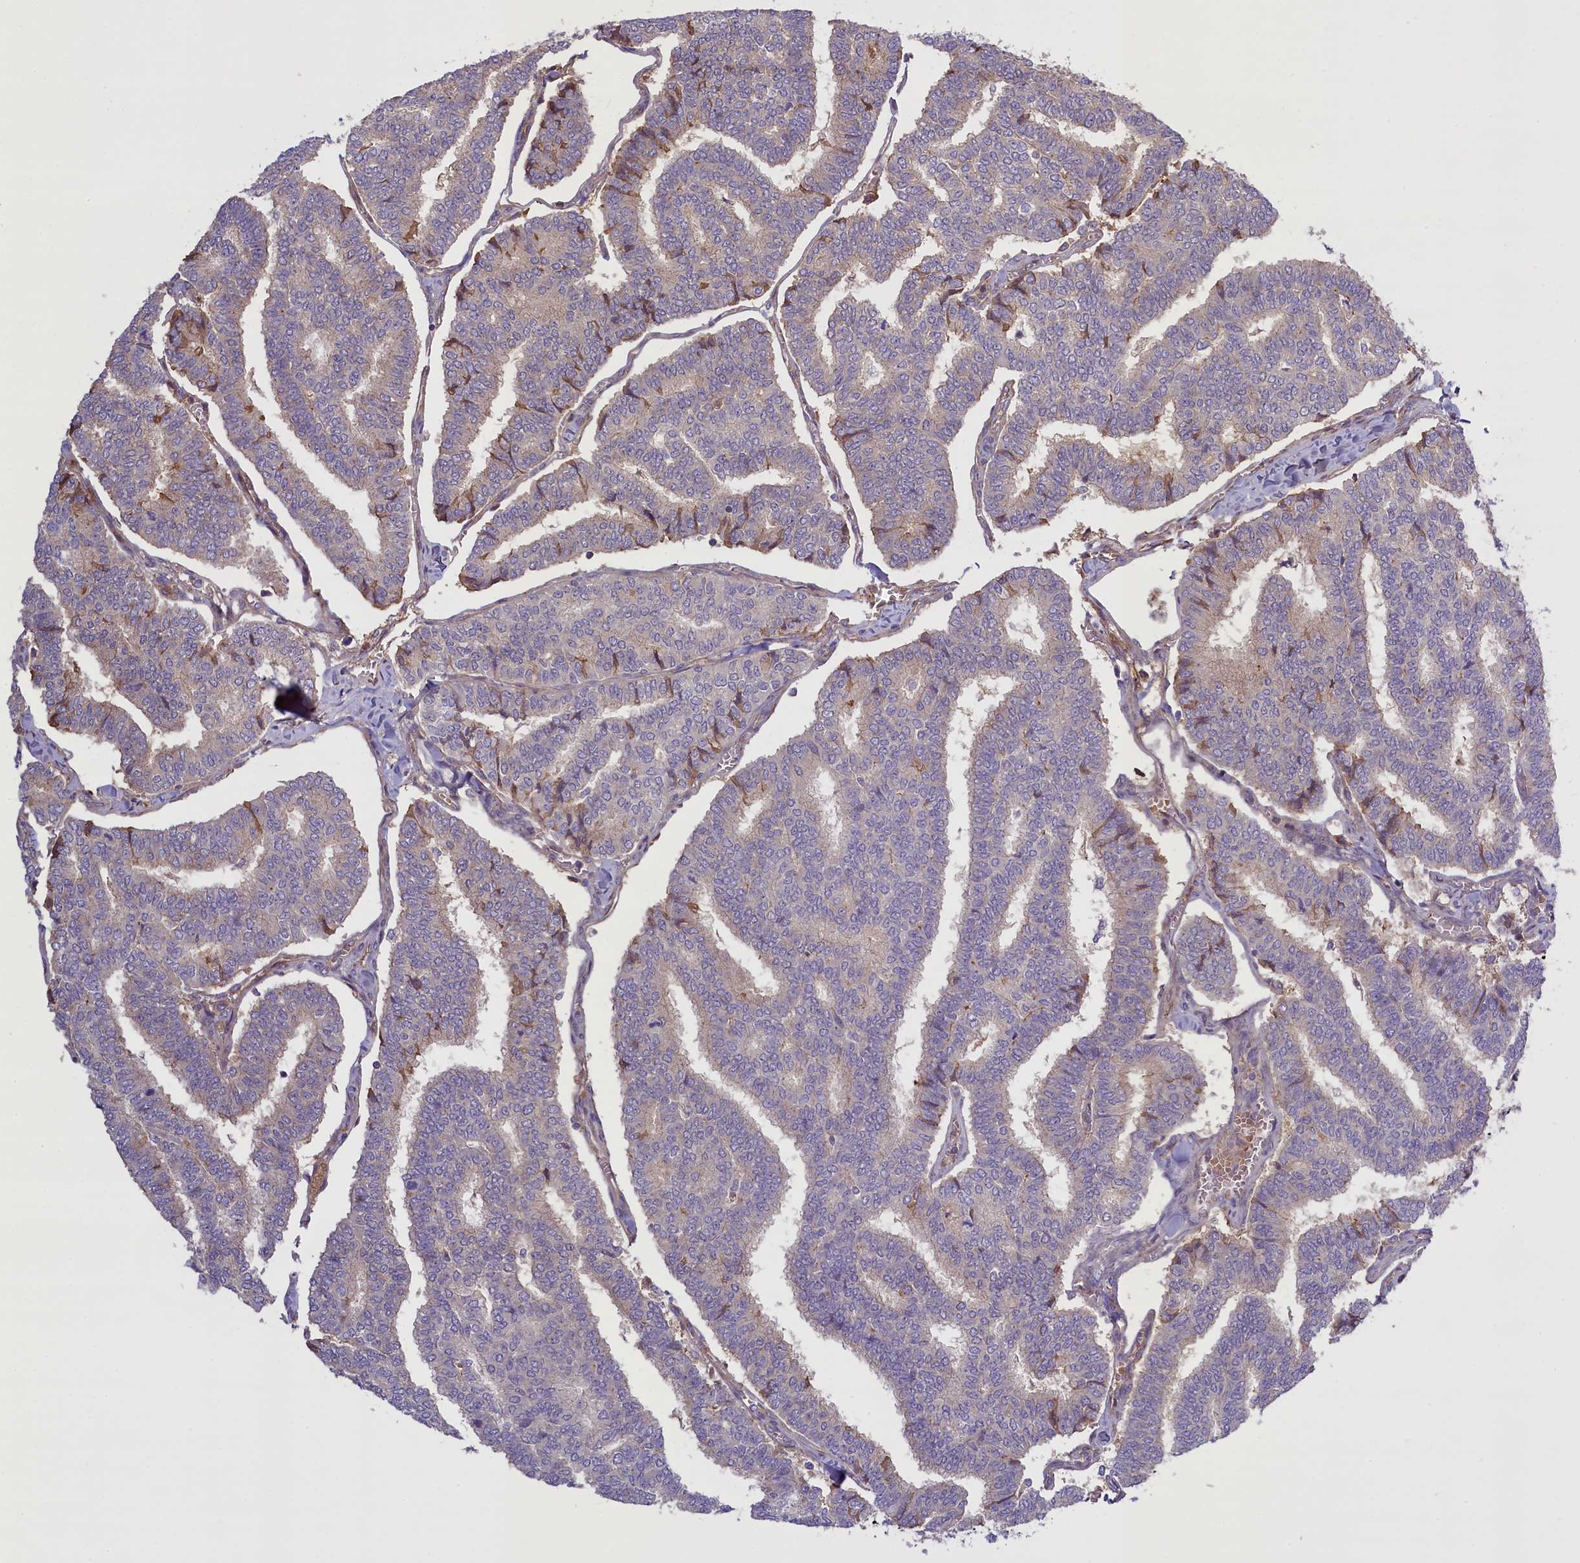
{"staining": {"intensity": "negative", "quantity": "none", "location": "none"}, "tissue": "thyroid cancer", "cell_type": "Tumor cells", "image_type": "cancer", "snomed": [{"axis": "morphology", "description": "Papillary adenocarcinoma, NOS"}, {"axis": "topography", "description": "Thyroid gland"}], "caption": "IHC micrograph of neoplastic tissue: papillary adenocarcinoma (thyroid) stained with DAB shows no significant protein positivity in tumor cells.", "gene": "FUZ", "patient": {"sex": "female", "age": 35}}